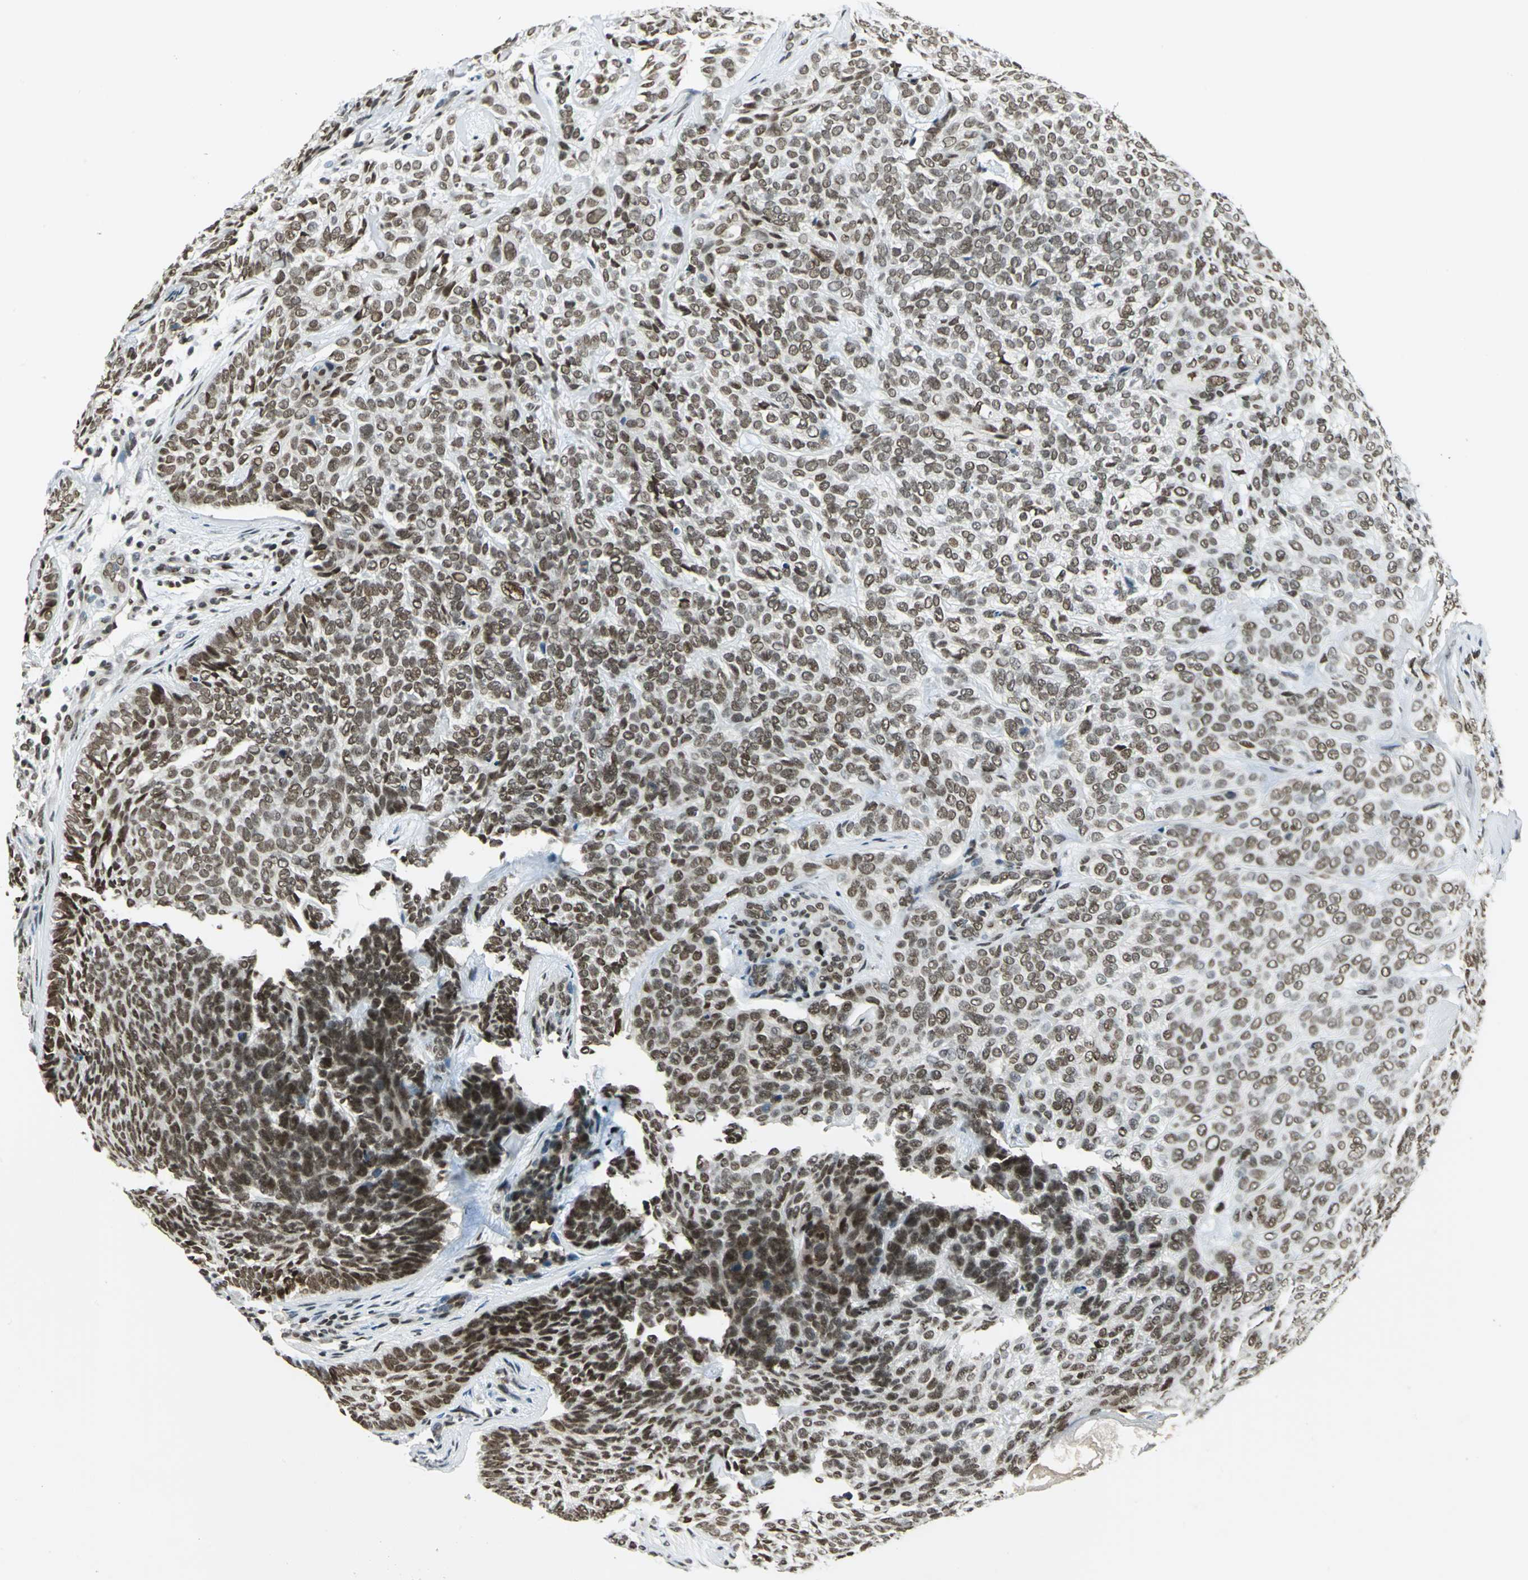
{"staining": {"intensity": "moderate", "quantity": ">75%", "location": "nuclear"}, "tissue": "skin cancer", "cell_type": "Tumor cells", "image_type": "cancer", "snomed": [{"axis": "morphology", "description": "Basal cell carcinoma"}, {"axis": "topography", "description": "Skin"}], "caption": "Protein analysis of basal cell carcinoma (skin) tissue shows moderate nuclear staining in about >75% of tumor cells.", "gene": "RAD17", "patient": {"sex": "male", "age": 72}}